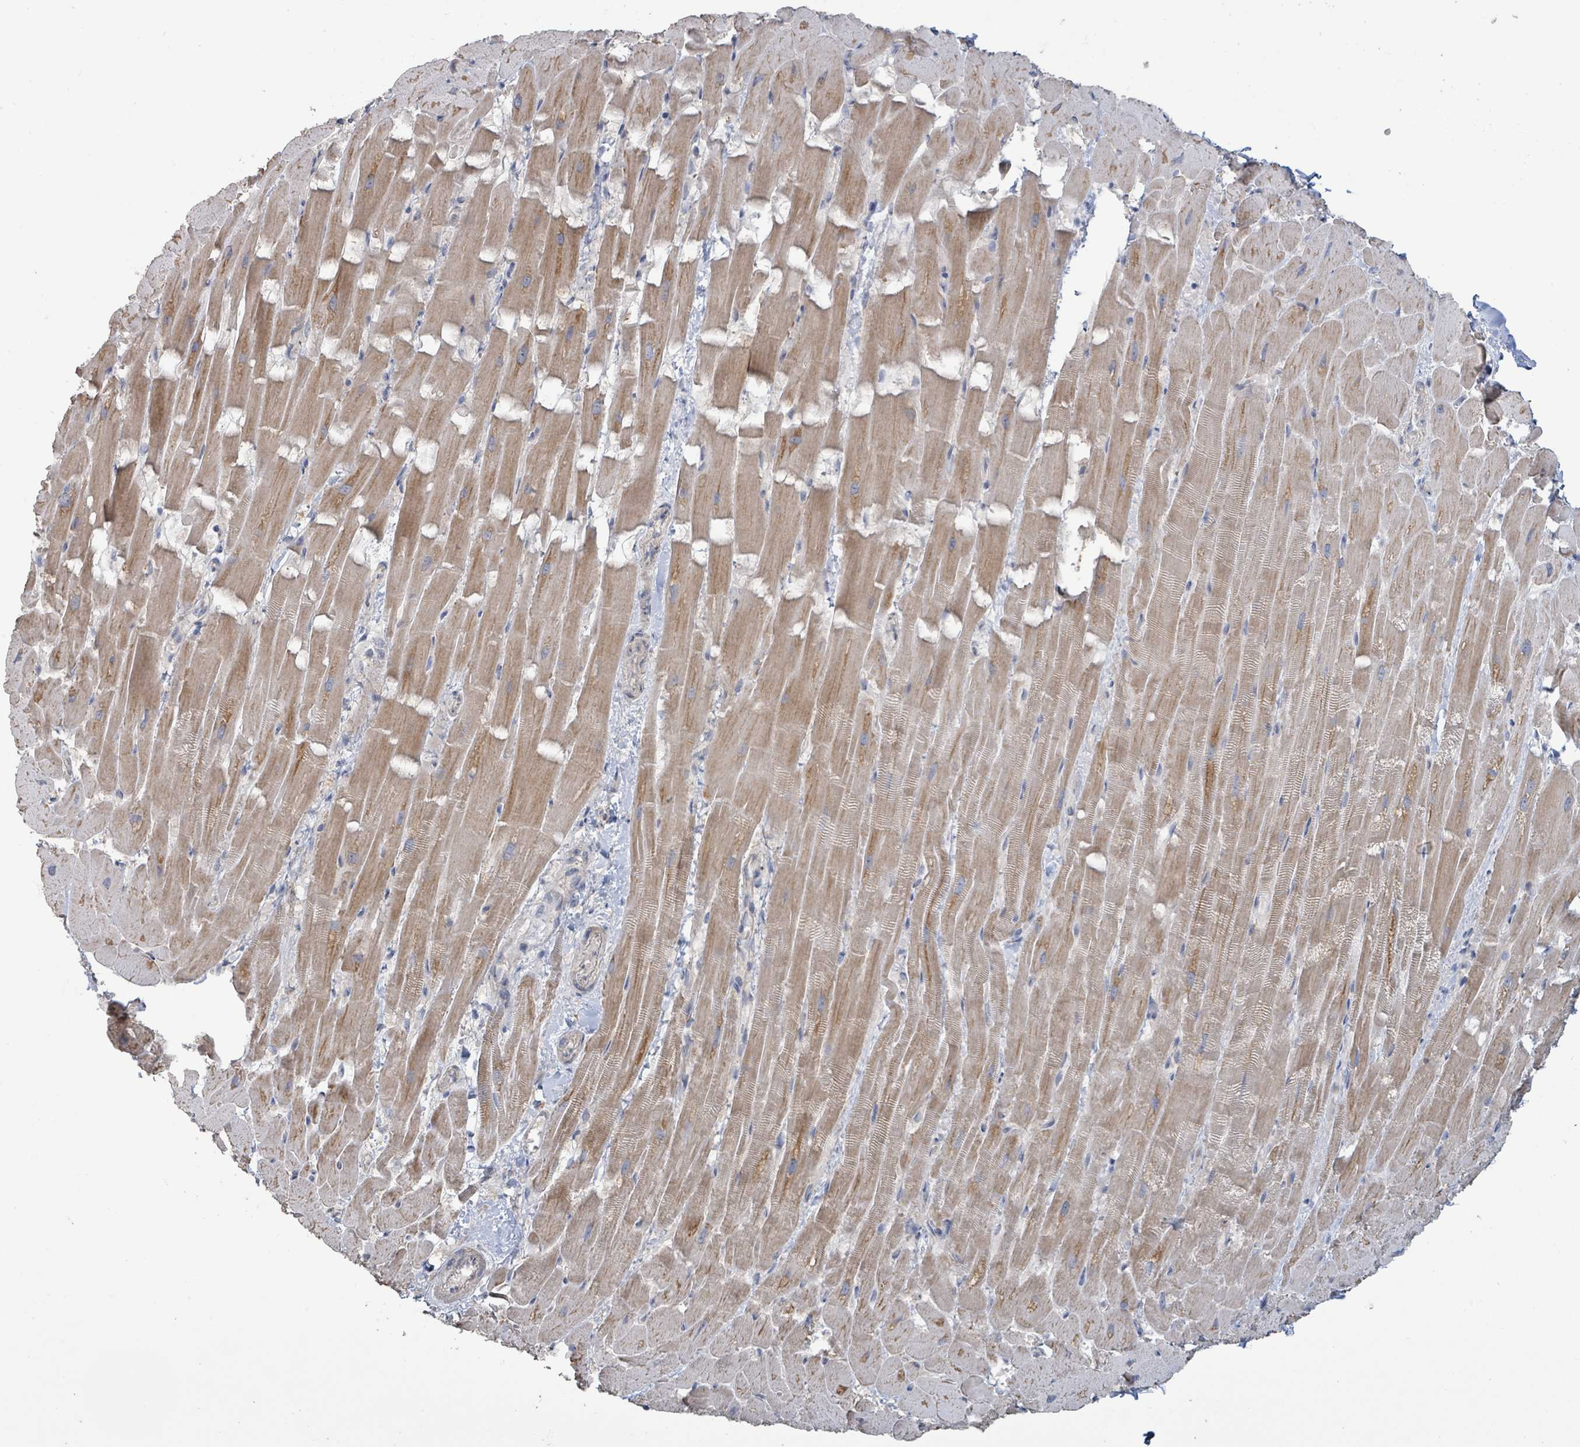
{"staining": {"intensity": "moderate", "quantity": ">75%", "location": "cytoplasmic/membranous"}, "tissue": "heart muscle", "cell_type": "Cardiomyocytes", "image_type": "normal", "snomed": [{"axis": "morphology", "description": "Normal tissue, NOS"}, {"axis": "topography", "description": "Heart"}], "caption": "Human heart muscle stained for a protein (brown) shows moderate cytoplasmic/membranous positive staining in approximately >75% of cardiomyocytes.", "gene": "RPL32", "patient": {"sex": "male", "age": 37}}